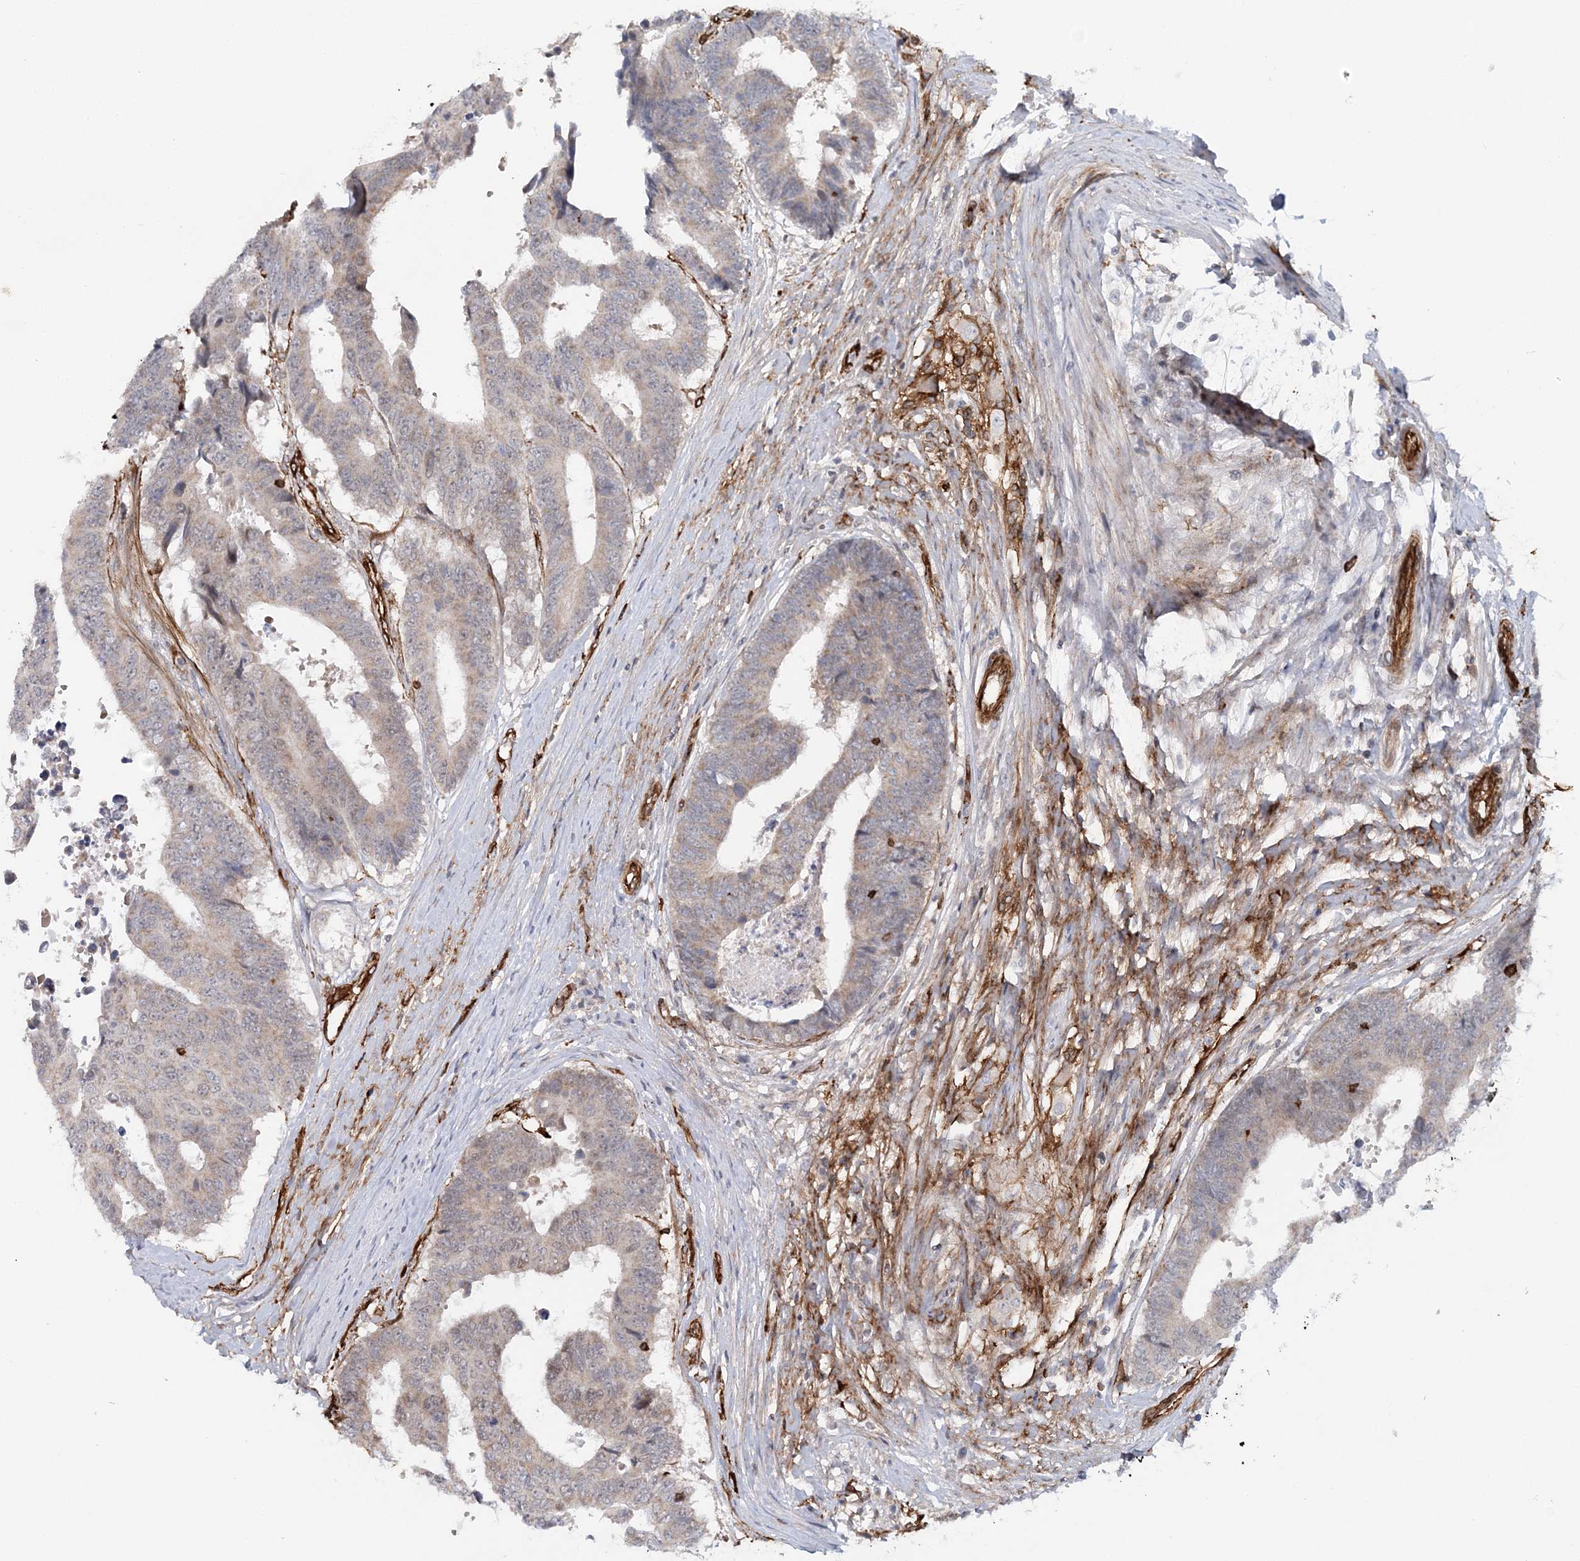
{"staining": {"intensity": "negative", "quantity": "none", "location": "none"}, "tissue": "colorectal cancer", "cell_type": "Tumor cells", "image_type": "cancer", "snomed": [{"axis": "morphology", "description": "Adenocarcinoma, NOS"}, {"axis": "topography", "description": "Rectum"}], "caption": "An immunohistochemistry (IHC) histopathology image of colorectal adenocarcinoma is shown. There is no staining in tumor cells of colorectal adenocarcinoma.", "gene": "AFAP1L2", "patient": {"sex": "male", "age": 84}}